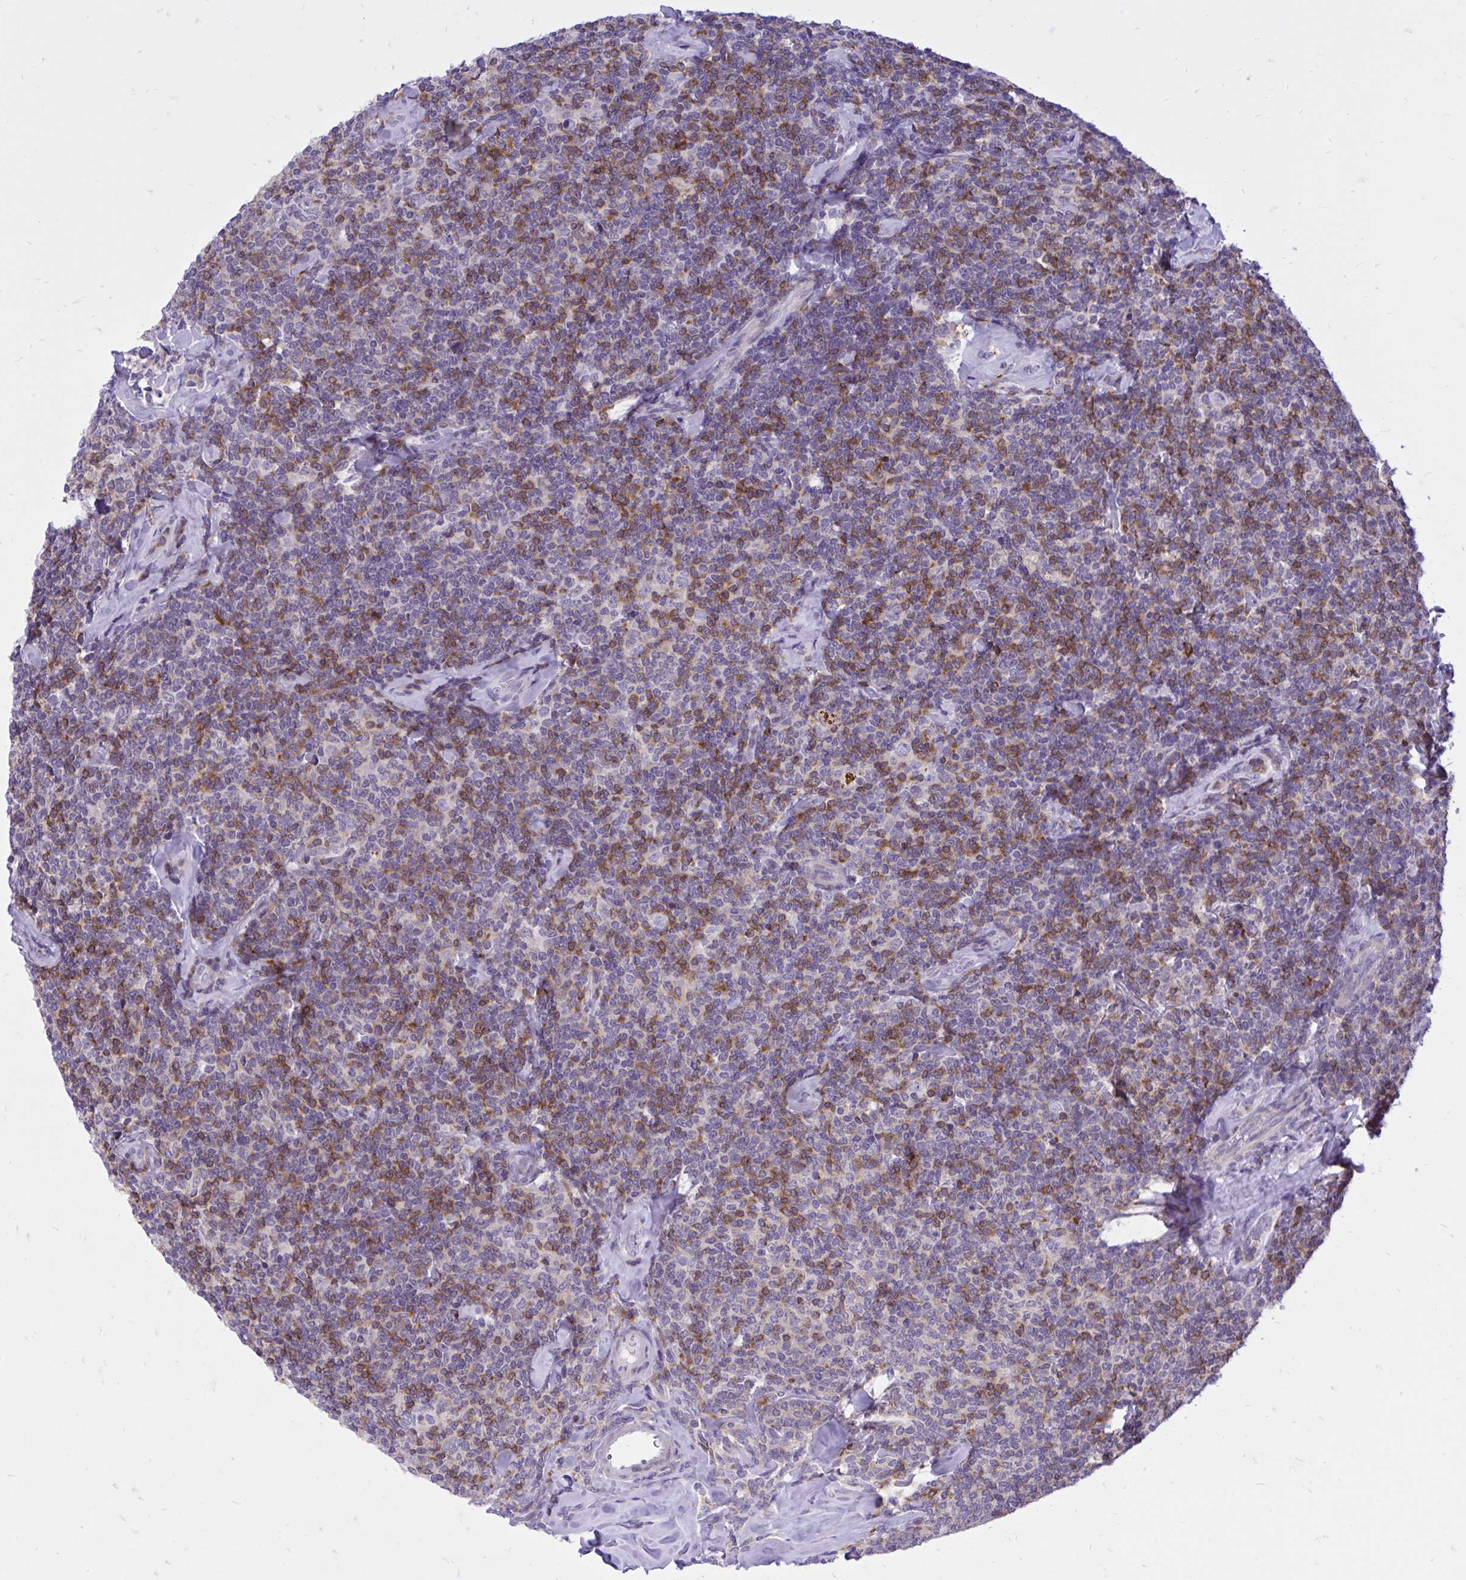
{"staining": {"intensity": "moderate", "quantity": "25%-75%", "location": "cytoplasmic/membranous"}, "tissue": "lymphoma", "cell_type": "Tumor cells", "image_type": "cancer", "snomed": [{"axis": "morphology", "description": "Malignant lymphoma, non-Hodgkin's type, Low grade"}, {"axis": "topography", "description": "Lymph node"}], "caption": "This micrograph shows lymphoma stained with immunohistochemistry (IHC) to label a protein in brown. The cytoplasmic/membranous of tumor cells show moderate positivity for the protein. Nuclei are counter-stained blue.", "gene": "CXCL8", "patient": {"sex": "female", "age": 56}}